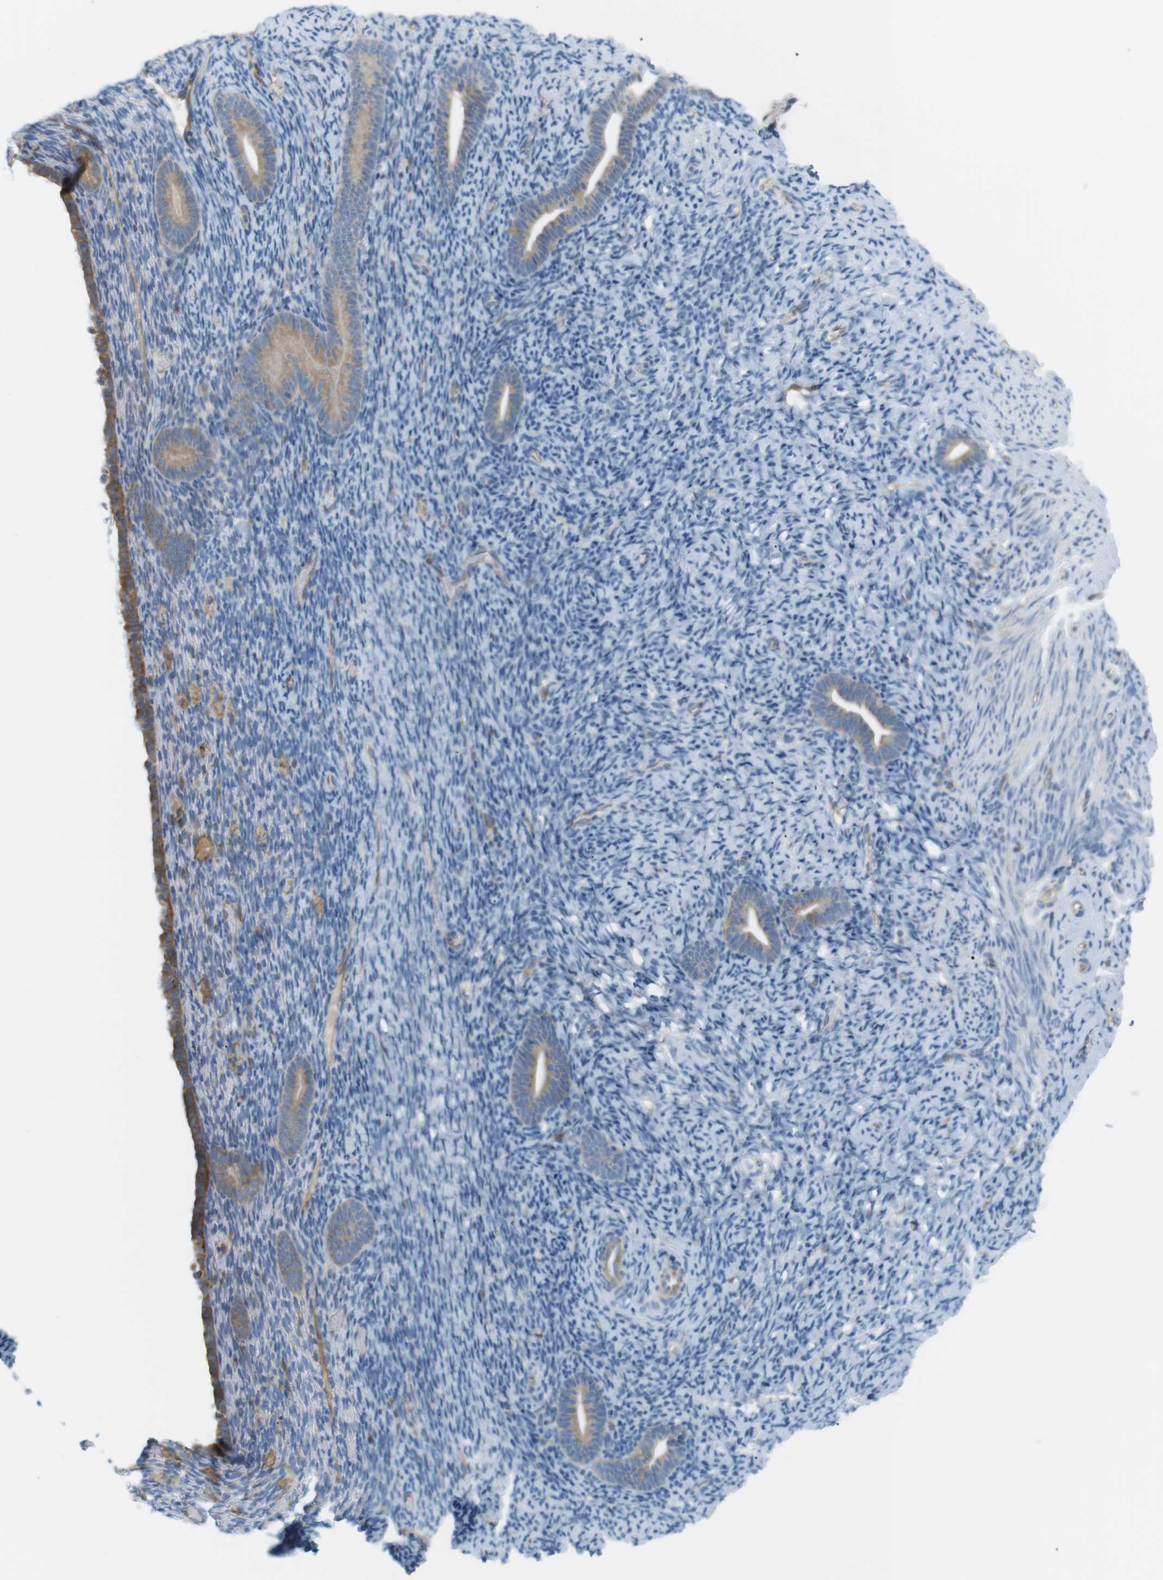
{"staining": {"intensity": "weak", "quantity": "<25%", "location": "cytoplasmic/membranous"}, "tissue": "endometrium", "cell_type": "Cells in endometrial stroma", "image_type": "normal", "snomed": [{"axis": "morphology", "description": "Normal tissue, NOS"}, {"axis": "topography", "description": "Endometrium"}], "caption": "This is an immunohistochemistry (IHC) image of unremarkable human endometrium. There is no staining in cells in endometrial stroma.", "gene": "PEPD", "patient": {"sex": "female", "age": 51}}